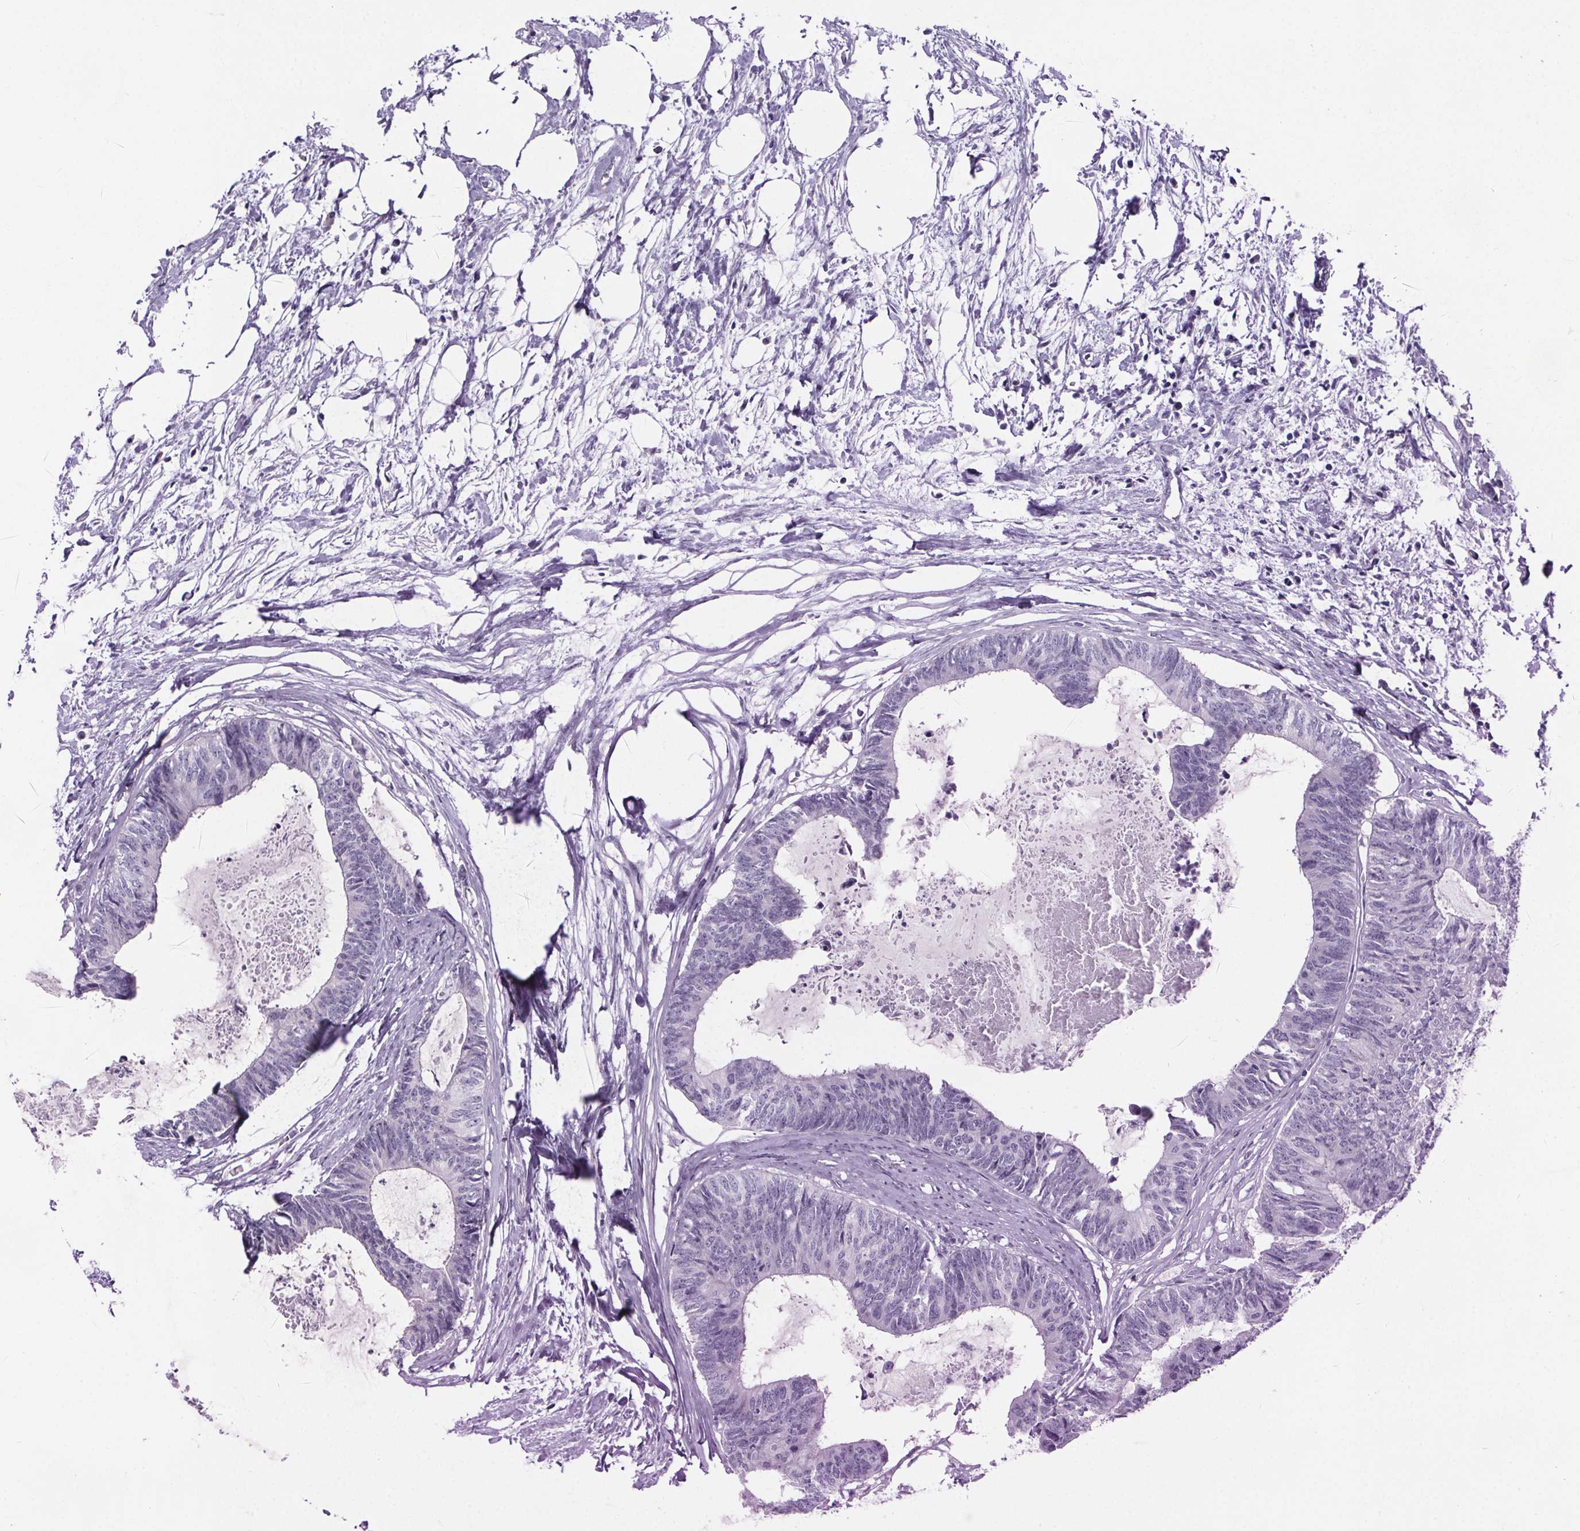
{"staining": {"intensity": "negative", "quantity": "none", "location": "none"}, "tissue": "colorectal cancer", "cell_type": "Tumor cells", "image_type": "cancer", "snomed": [{"axis": "morphology", "description": "Adenocarcinoma, NOS"}, {"axis": "topography", "description": "Colon"}, {"axis": "topography", "description": "Rectum"}], "caption": "Tumor cells show no significant protein expression in colorectal cancer.", "gene": "CUBN", "patient": {"sex": "male", "age": 57}}